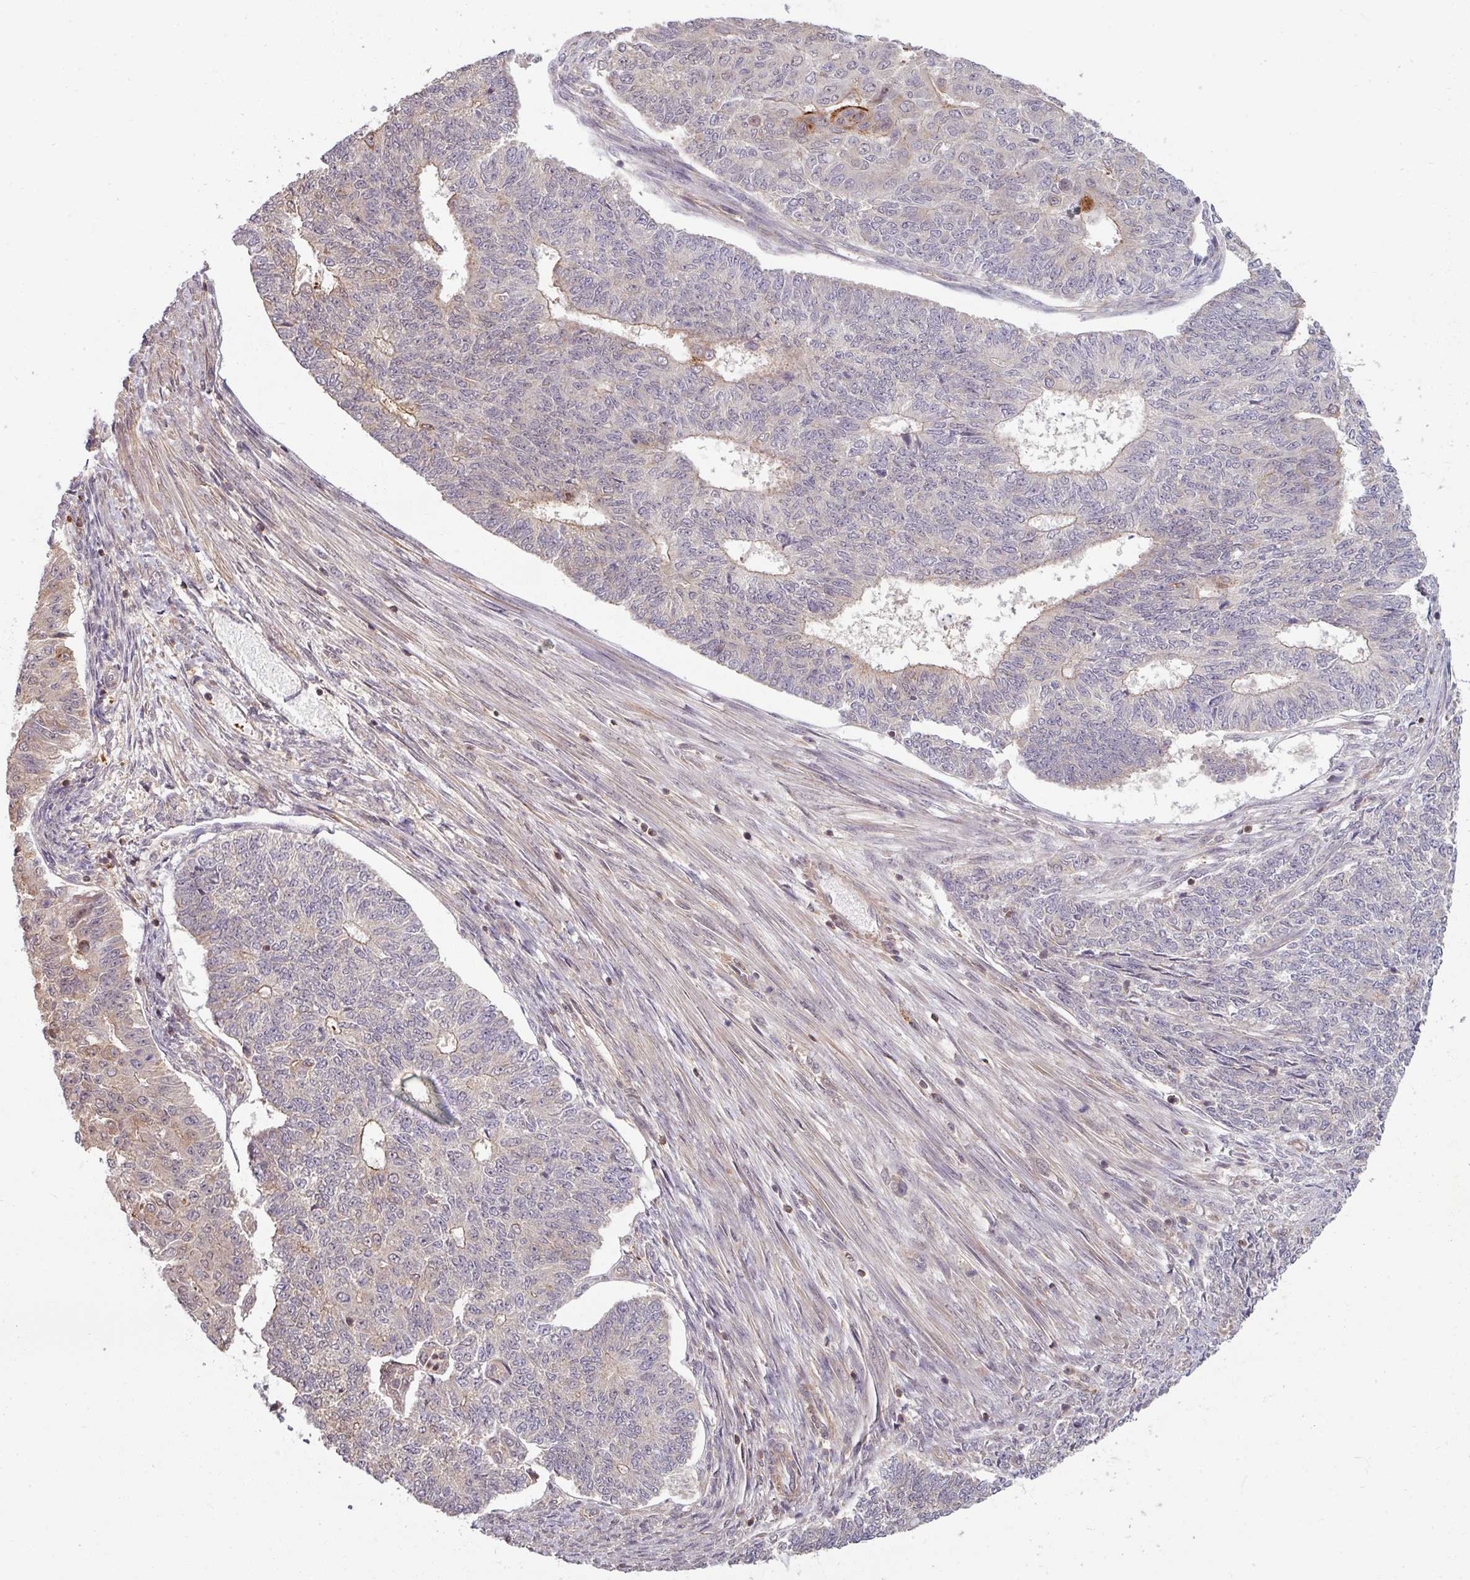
{"staining": {"intensity": "weak", "quantity": "<25%", "location": "cytoplasmic/membranous"}, "tissue": "endometrial cancer", "cell_type": "Tumor cells", "image_type": "cancer", "snomed": [{"axis": "morphology", "description": "Adenocarcinoma, NOS"}, {"axis": "topography", "description": "Endometrium"}], "caption": "Photomicrograph shows no protein staining in tumor cells of endometrial cancer (adenocarcinoma) tissue. Nuclei are stained in blue.", "gene": "TUSC3", "patient": {"sex": "female", "age": 32}}